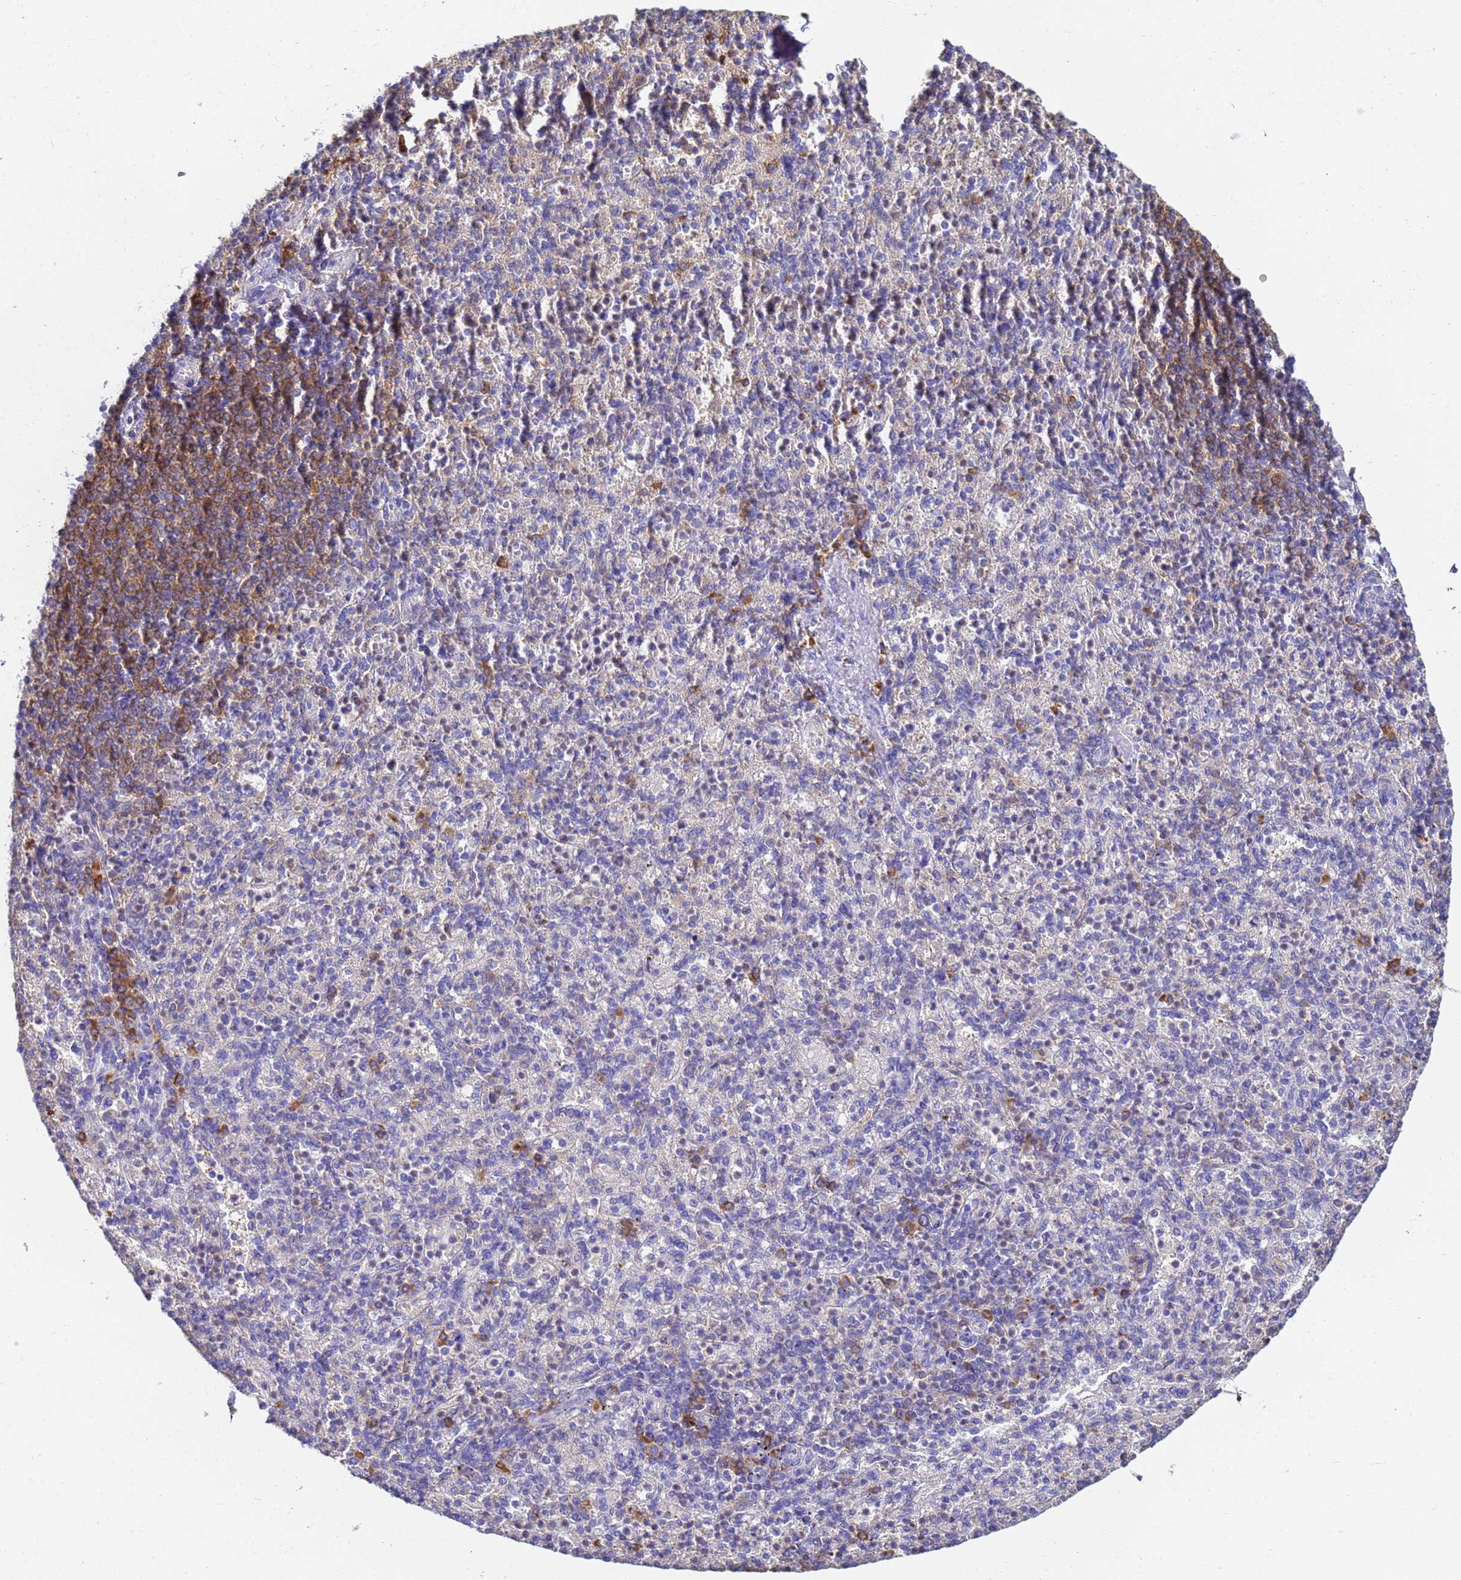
{"staining": {"intensity": "moderate", "quantity": "<25%", "location": "cytoplasmic/membranous"}, "tissue": "spleen", "cell_type": "Cells in red pulp", "image_type": "normal", "snomed": [{"axis": "morphology", "description": "Normal tissue, NOS"}, {"axis": "topography", "description": "Spleen"}], "caption": "Immunohistochemistry (IHC) (DAB (3,3'-diaminobenzidine)) staining of unremarkable human spleen demonstrates moderate cytoplasmic/membranous protein positivity in approximately <25% of cells in red pulp. The staining was performed using DAB (3,3'-diaminobenzidine), with brown indicating positive protein expression. Nuclei are stained blue with hematoxylin.", "gene": "NME1", "patient": {"sex": "female", "age": 74}}